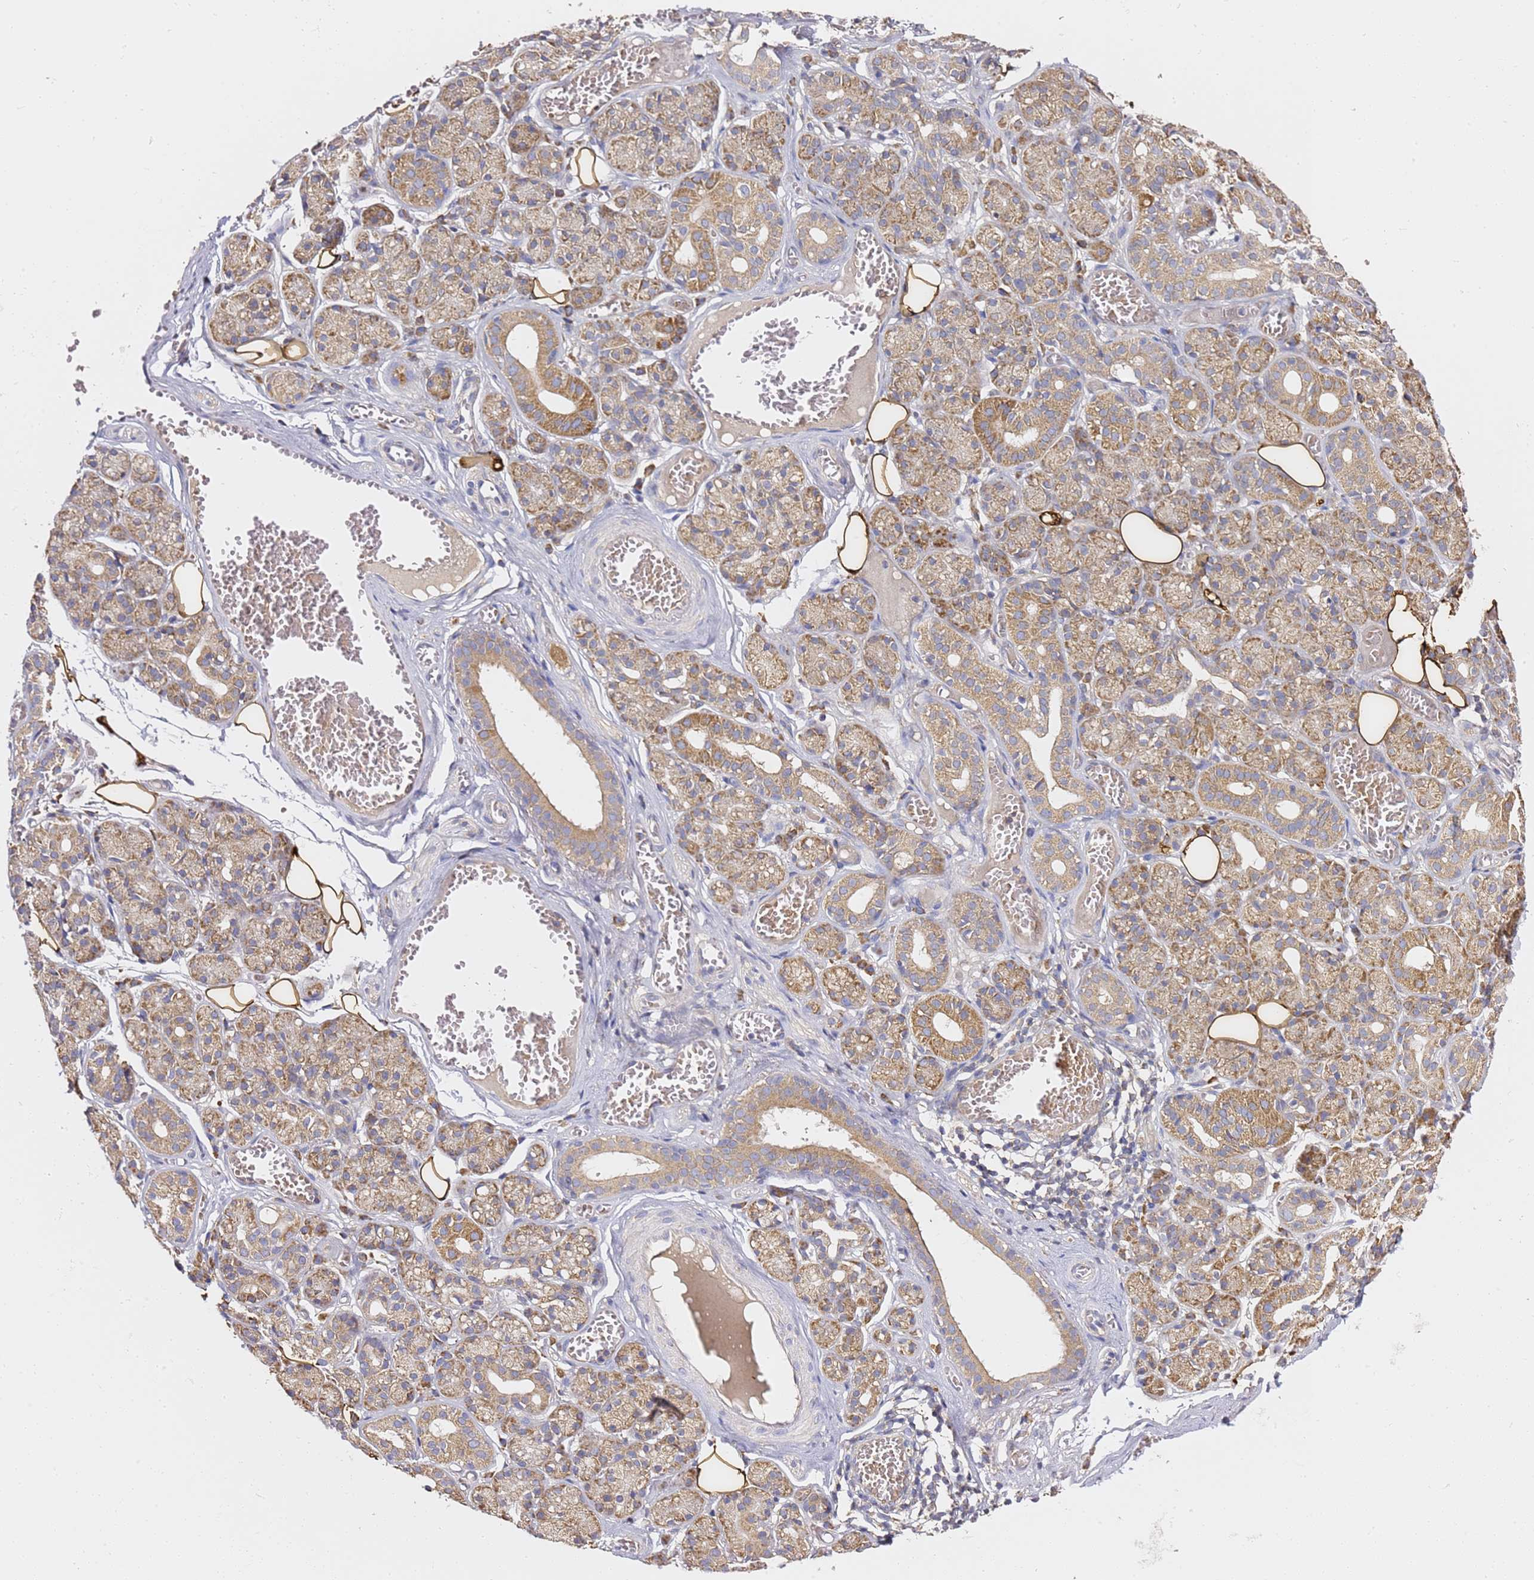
{"staining": {"intensity": "moderate", "quantity": "25%-75%", "location": "cytoplasmic/membranous"}, "tissue": "salivary gland", "cell_type": "Glandular cells", "image_type": "normal", "snomed": [{"axis": "morphology", "description": "Normal tissue, NOS"}, {"axis": "topography", "description": "Salivary gland"}], "caption": "Brown immunohistochemical staining in benign human salivary gland reveals moderate cytoplasmic/membranous positivity in approximately 25%-75% of glandular cells. (DAB = brown stain, brightfield microscopy at high magnification).", "gene": "C19orf12", "patient": {"sex": "male", "age": 63}}